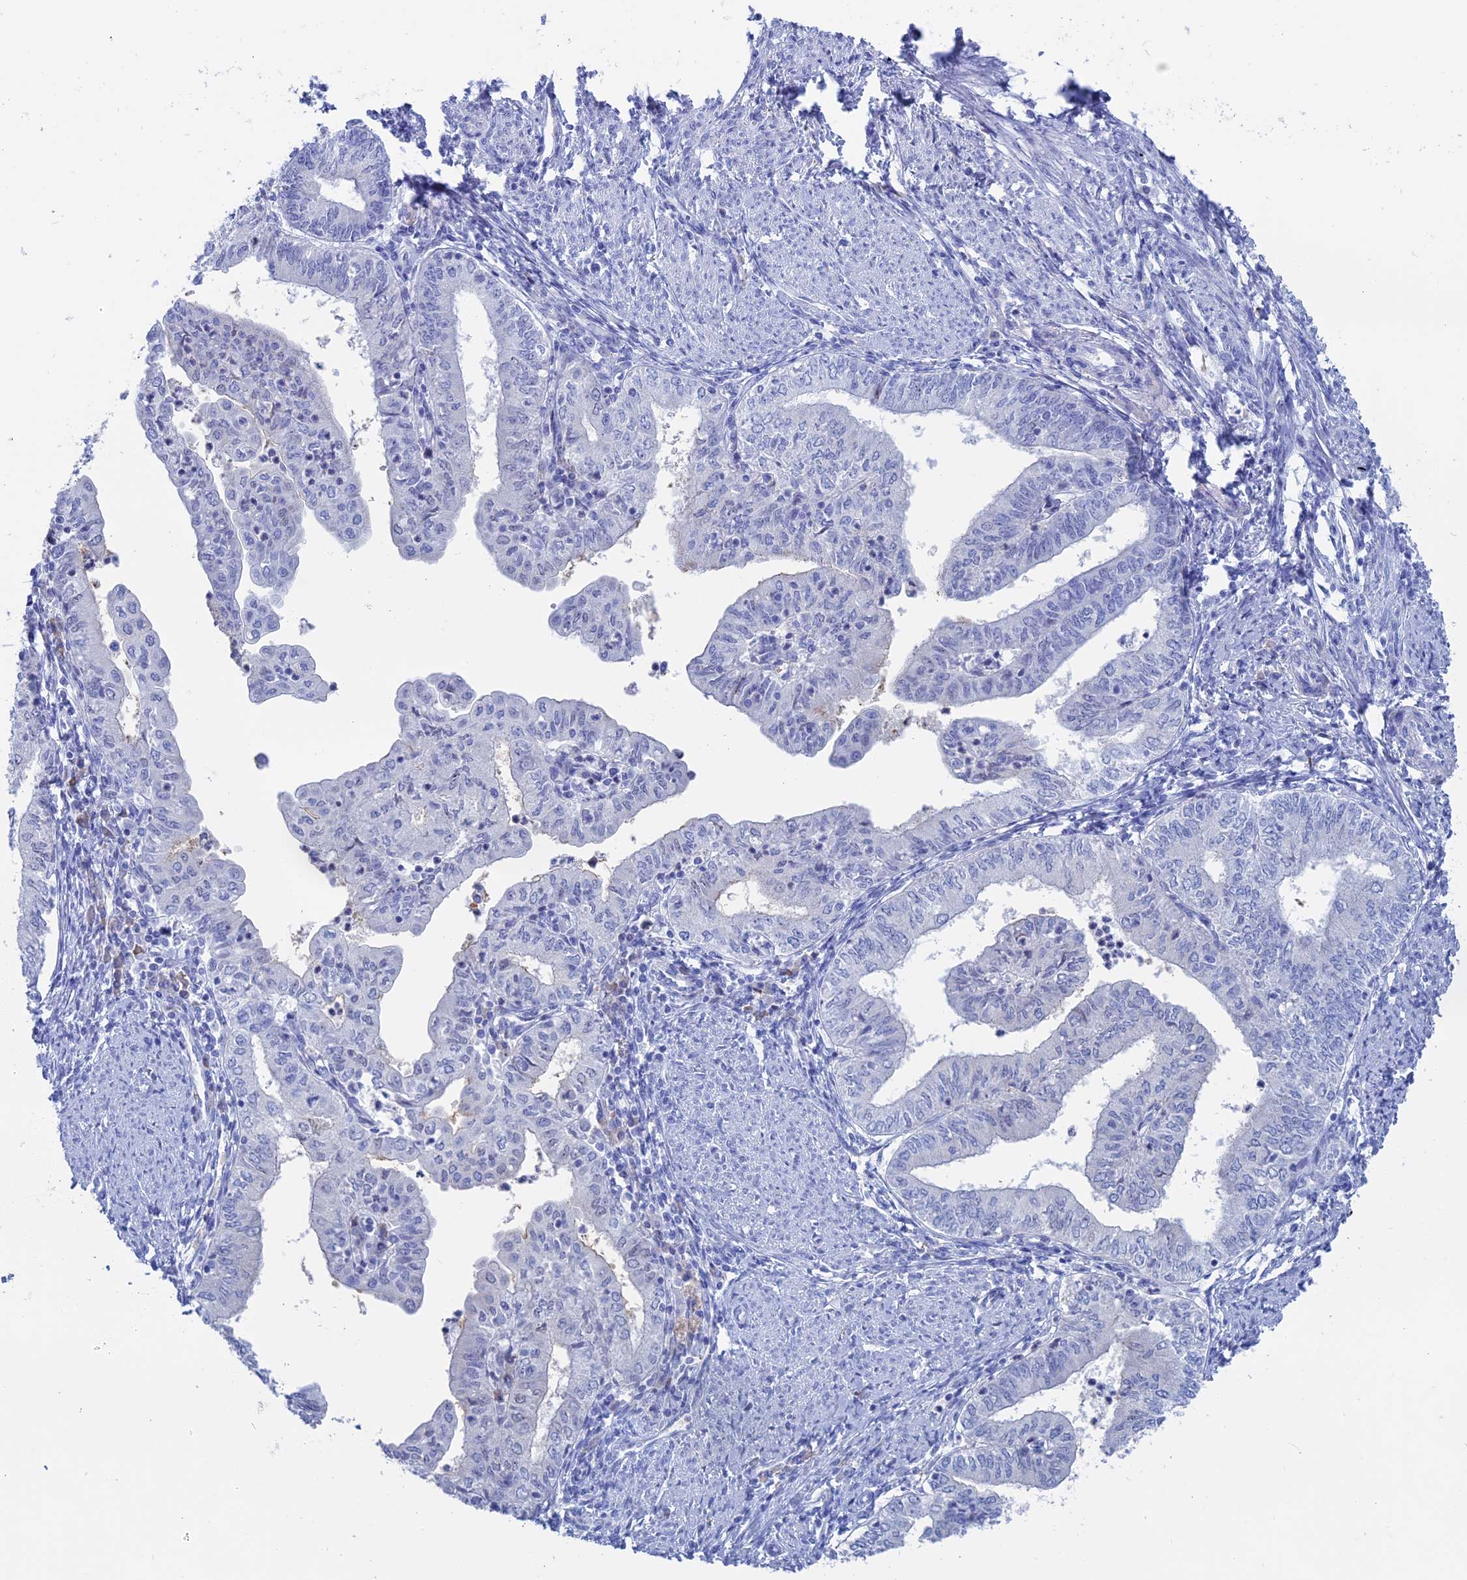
{"staining": {"intensity": "negative", "quantity": "none", "location": "none"}, "tissue": "endometrial cancer", "cell_type": "Tumor cells", "image_type": "cancer", "snomed": [{"axis": "morphology", "description": "Adenocarcinoma, NOS"}, {"axis": "topography", "description": "Endometrium"}], "caption": "An IHC histopathology image of endometrial cancer is shown. There is no staining in tumor cells of endometrial cancer.", "gene": "ERICH4", "patient": {"sex": "female", "age": 66}}